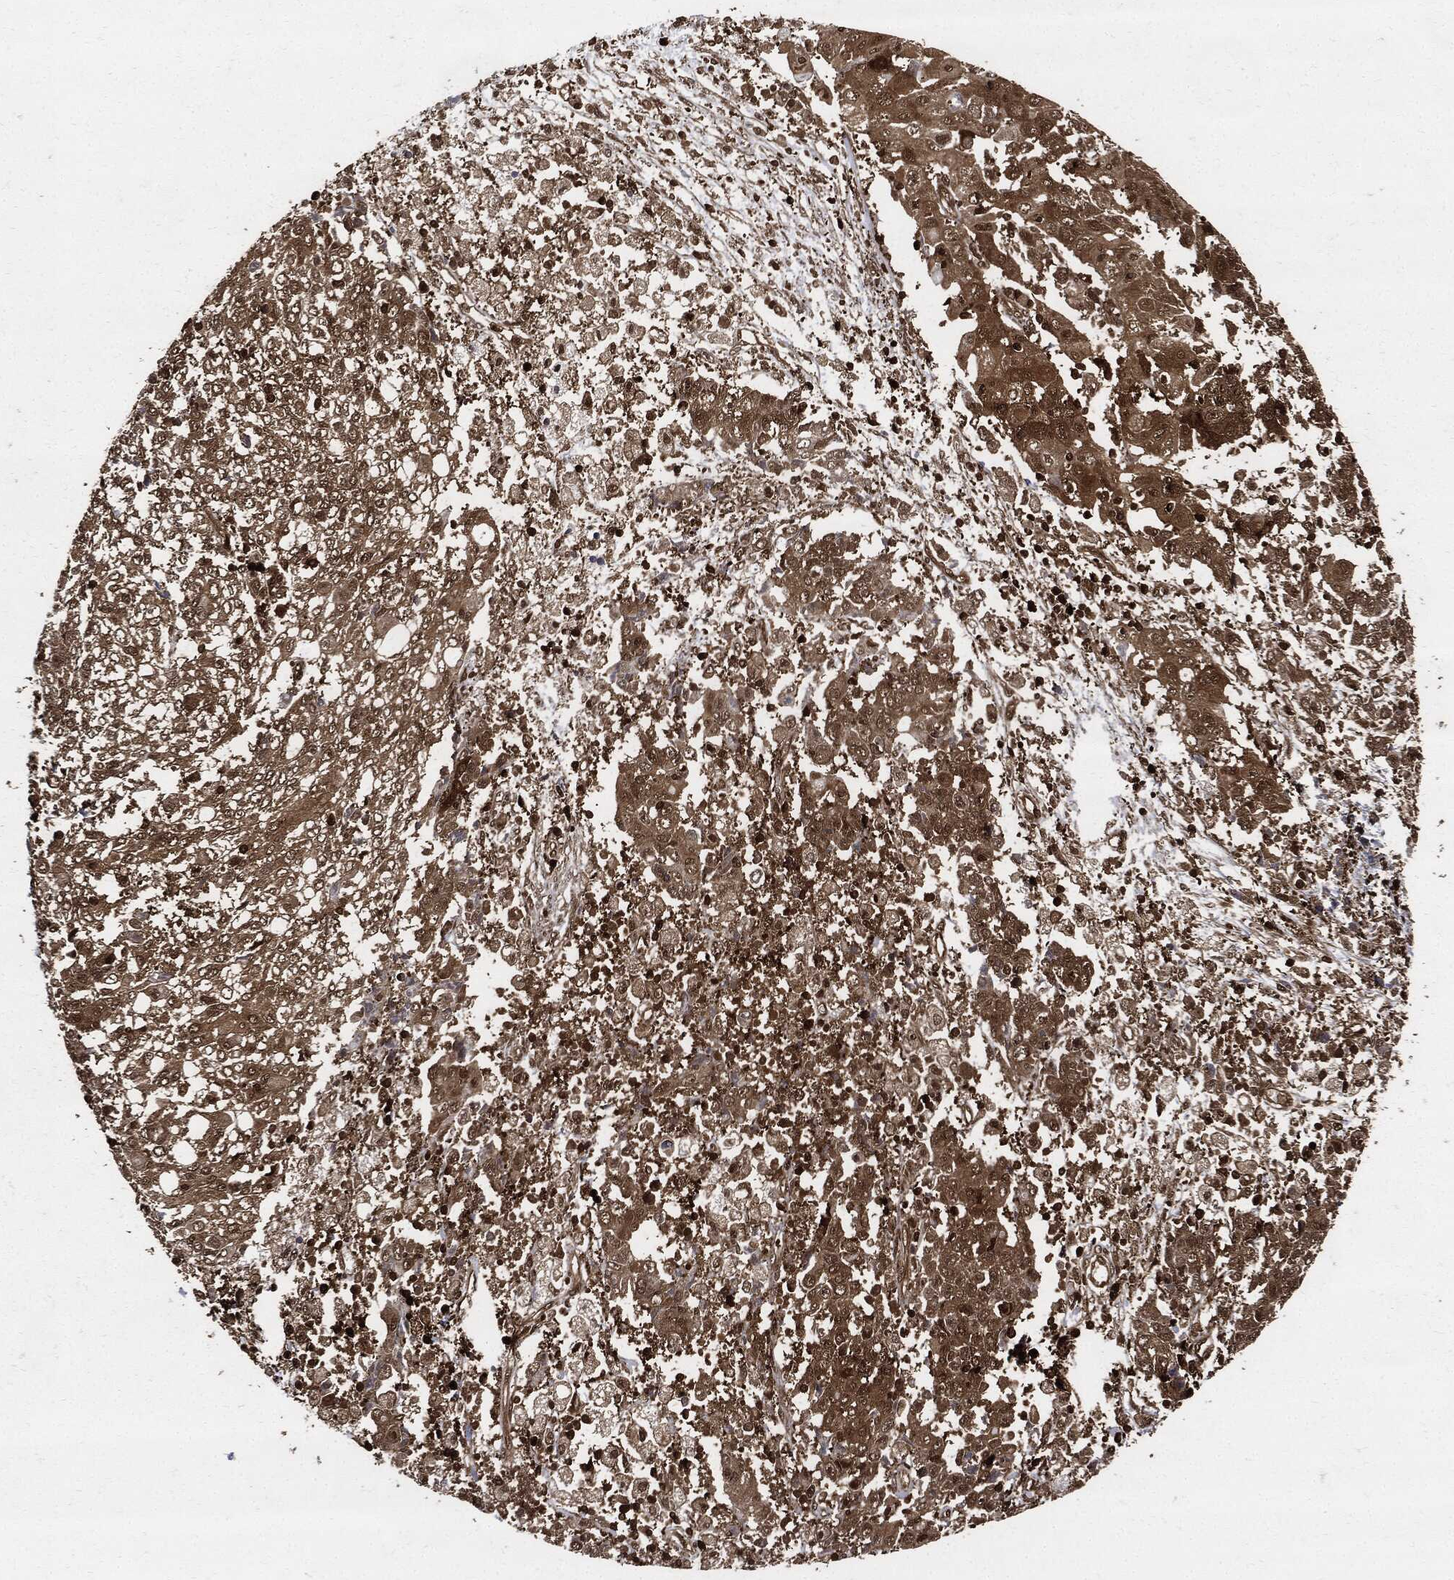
{"staining": {"intensity": "moderate", "quantity": ">75%", "location": "cytoplasmic/membranous"}, "tissue": "ovarian cancer", "cell_type": "Tumor cells", "image_type": "cancer", "snomed": [{"axis": "morphology", "description": "Carcinoma, endometroid"}, {"axis": "topography", "description": "Ovary"}], "caption": "The immunohistochemical stain shows moderate cytoplasmic/membranous expression in tumor cells of endometroid carcinoma (ovarian) tissue.", "gene": "YWHAB", "patient": {"sex": "female", "age": 42}}